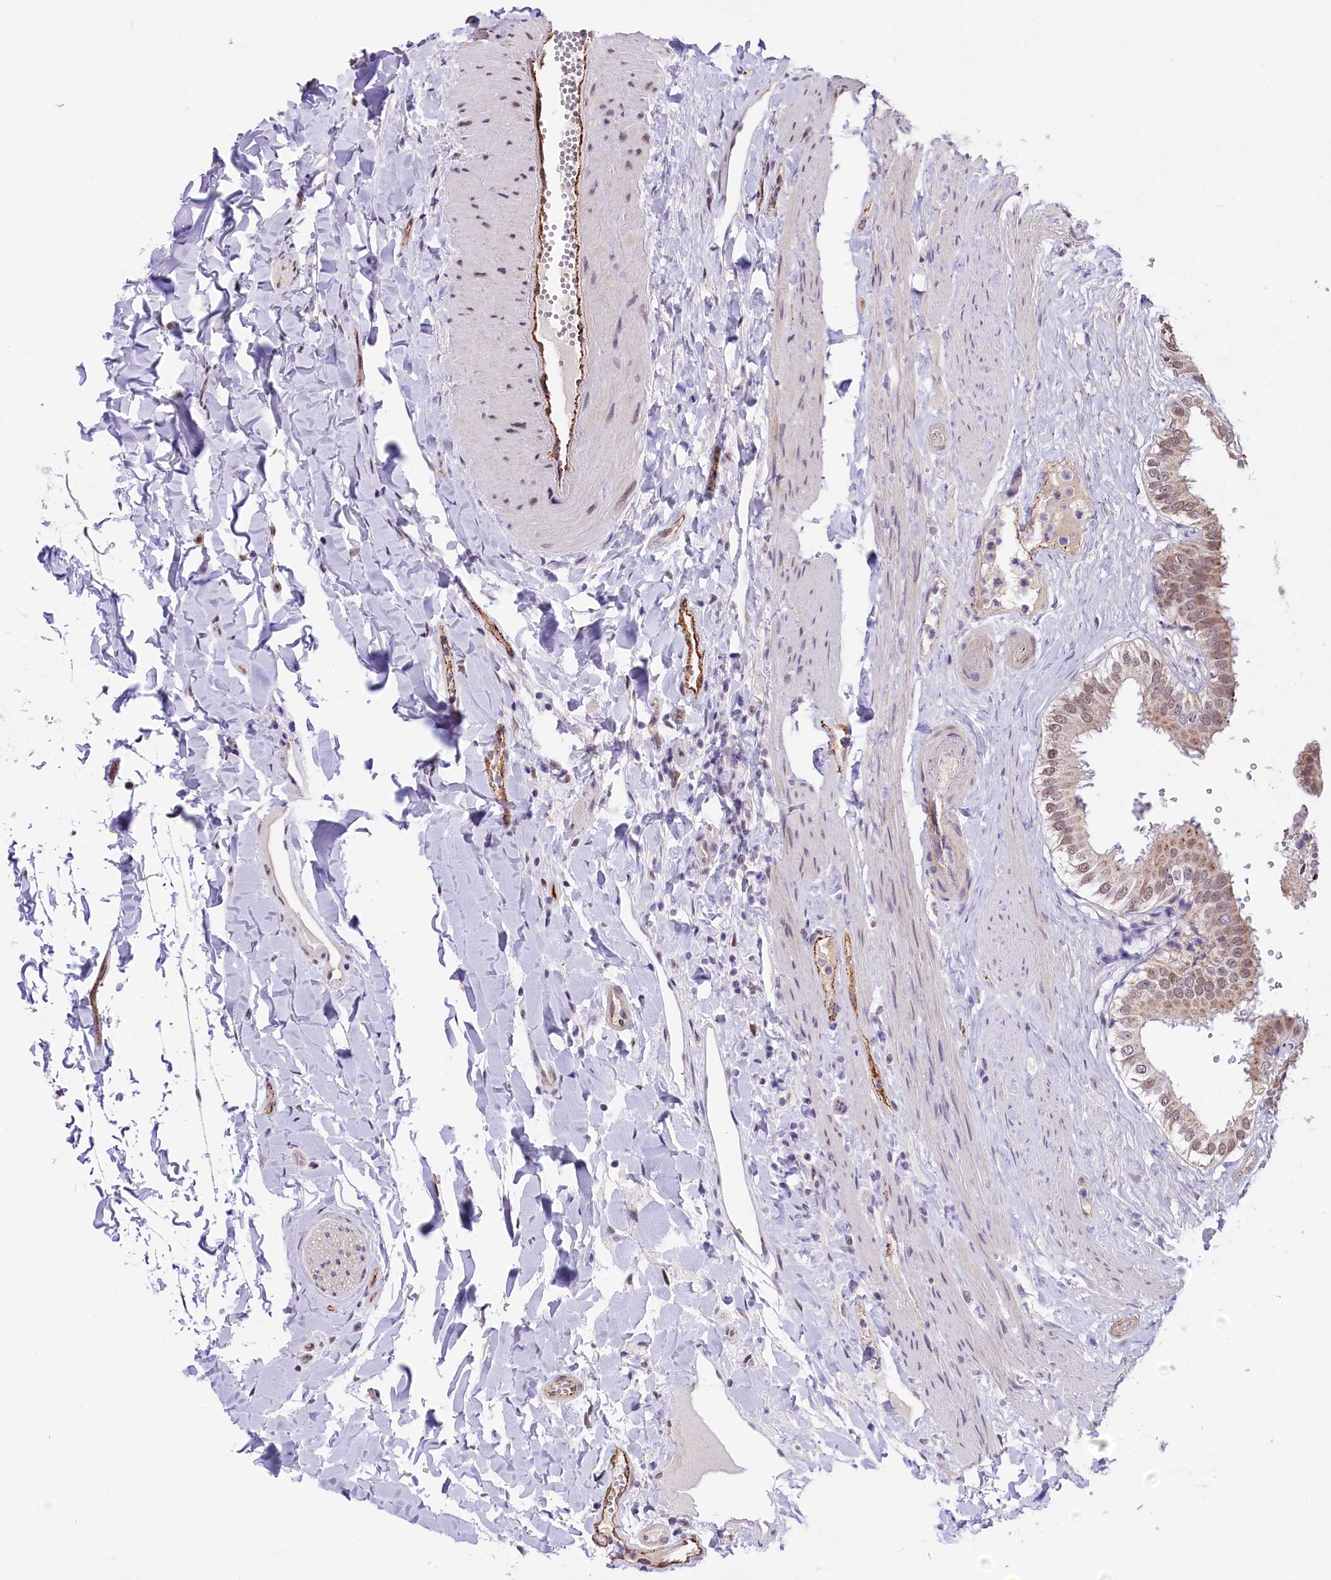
{"staining": {"intensity": "weak", "quantity": "25%-75%", "location": "cytoplasmic/membranous,nuclear"}, "tissue": "gallbladder", "cell_type": "Glandular cells", "image_type": "normal", "snomed": [{"axis": "morphology", "description": "Normal tissue, NOS"}, {"axis": "topography", "description": "Gallbladder"}], "caption": "A brown stain shows weak cytoplasmic/membranous,nuclear positivity of a protein in glandular cells of benign gallbladder. Using DAB (3,3'-diaminobenzidine) (brown) and hematoxylin (blue) stains, captured at high magnification using brightfield microscopy.", "gene": "MRPL54", "patient": {"sex": "female", "age": 61}}